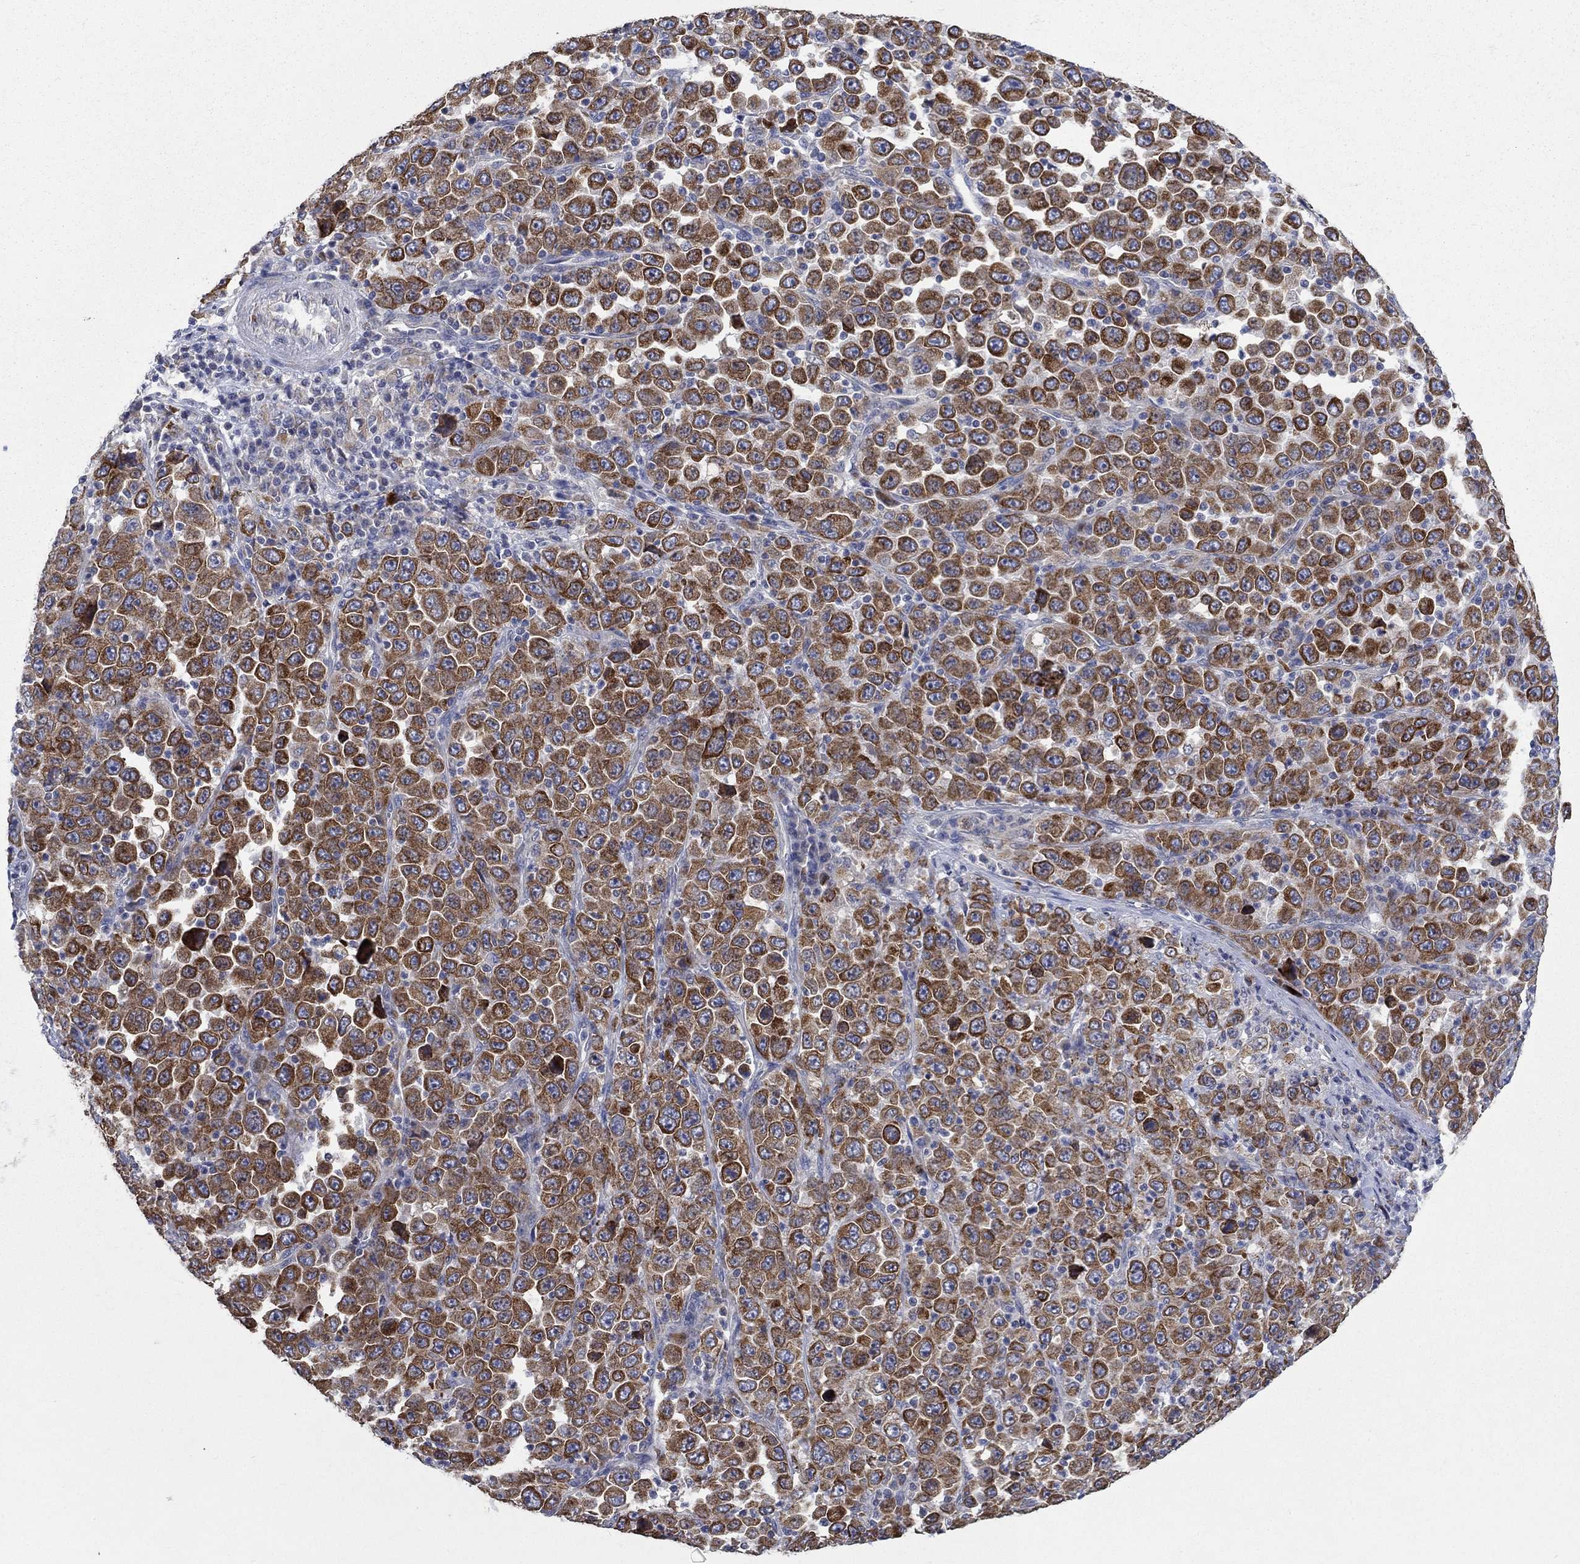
{"staining": {"intensity": "strong", "quantity": ">75%", "location": "cytoplasmic/membranous"}, "tissue": "stomach cancer", "cell_type": "Tumor cells", "image_type": "cancer", "snomed": [{"axis": "morphology", "description": "Normal tissue, NOS"}, {"axis": "morphology", "description": "Adenocarcinoma, NOS"}, {"axis": "topography", "description": "Stomach, upper"}, {"axis": "topography", "description": "Stomach"}], "caption": "Immunohistochemistry (DAB) staining of stomach adenocarcinoma reveals strong cytoplasmic/membranous protein positivity in approximately >75% of tumor cells. The protein is shown in brown color, while the nuclei are stained blue.", "gene": "UGT8", "patient": {"sex": "male", "age": 59}}